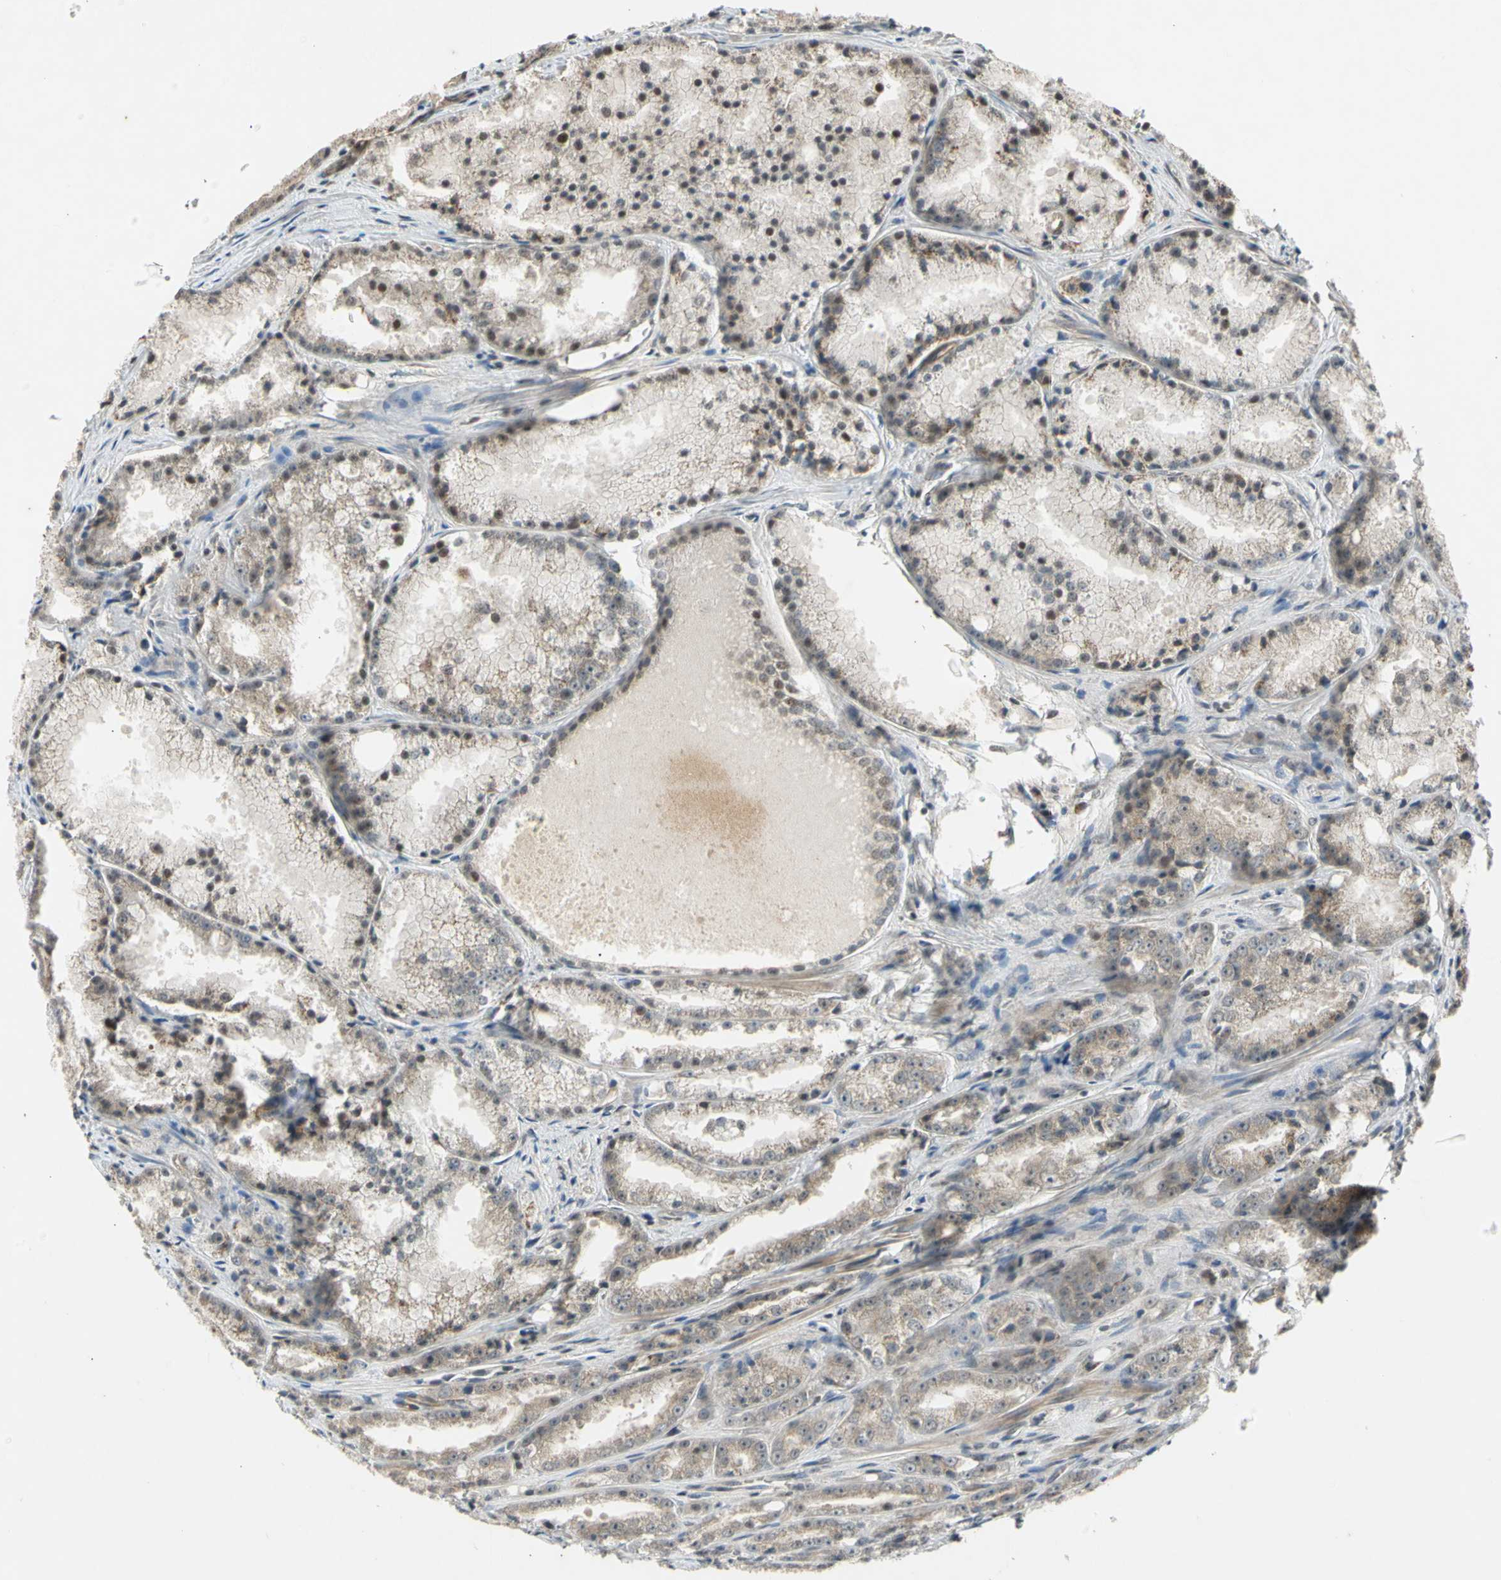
{"staining": {"intensity": "weak", "quantity": "25%-75%", "location": "cytoplasmic/membranous"}, "tissue": "prostate cancer", "cell_type": "Tumor cells", "image_type": "cancer", "snomed": [{"axis": "morphology", "description": "Adenocarcinoma, Low grade"}, {"axis": "topography", "description": "Prostate"}], "caption": "A photomicrograph of human prostate cancer stained for a protein displays weak cytoplasmic/membranous brown staining in tumor cells.", "gene": "EFNB2", "patient": {"sex": "male", "age": 64}}